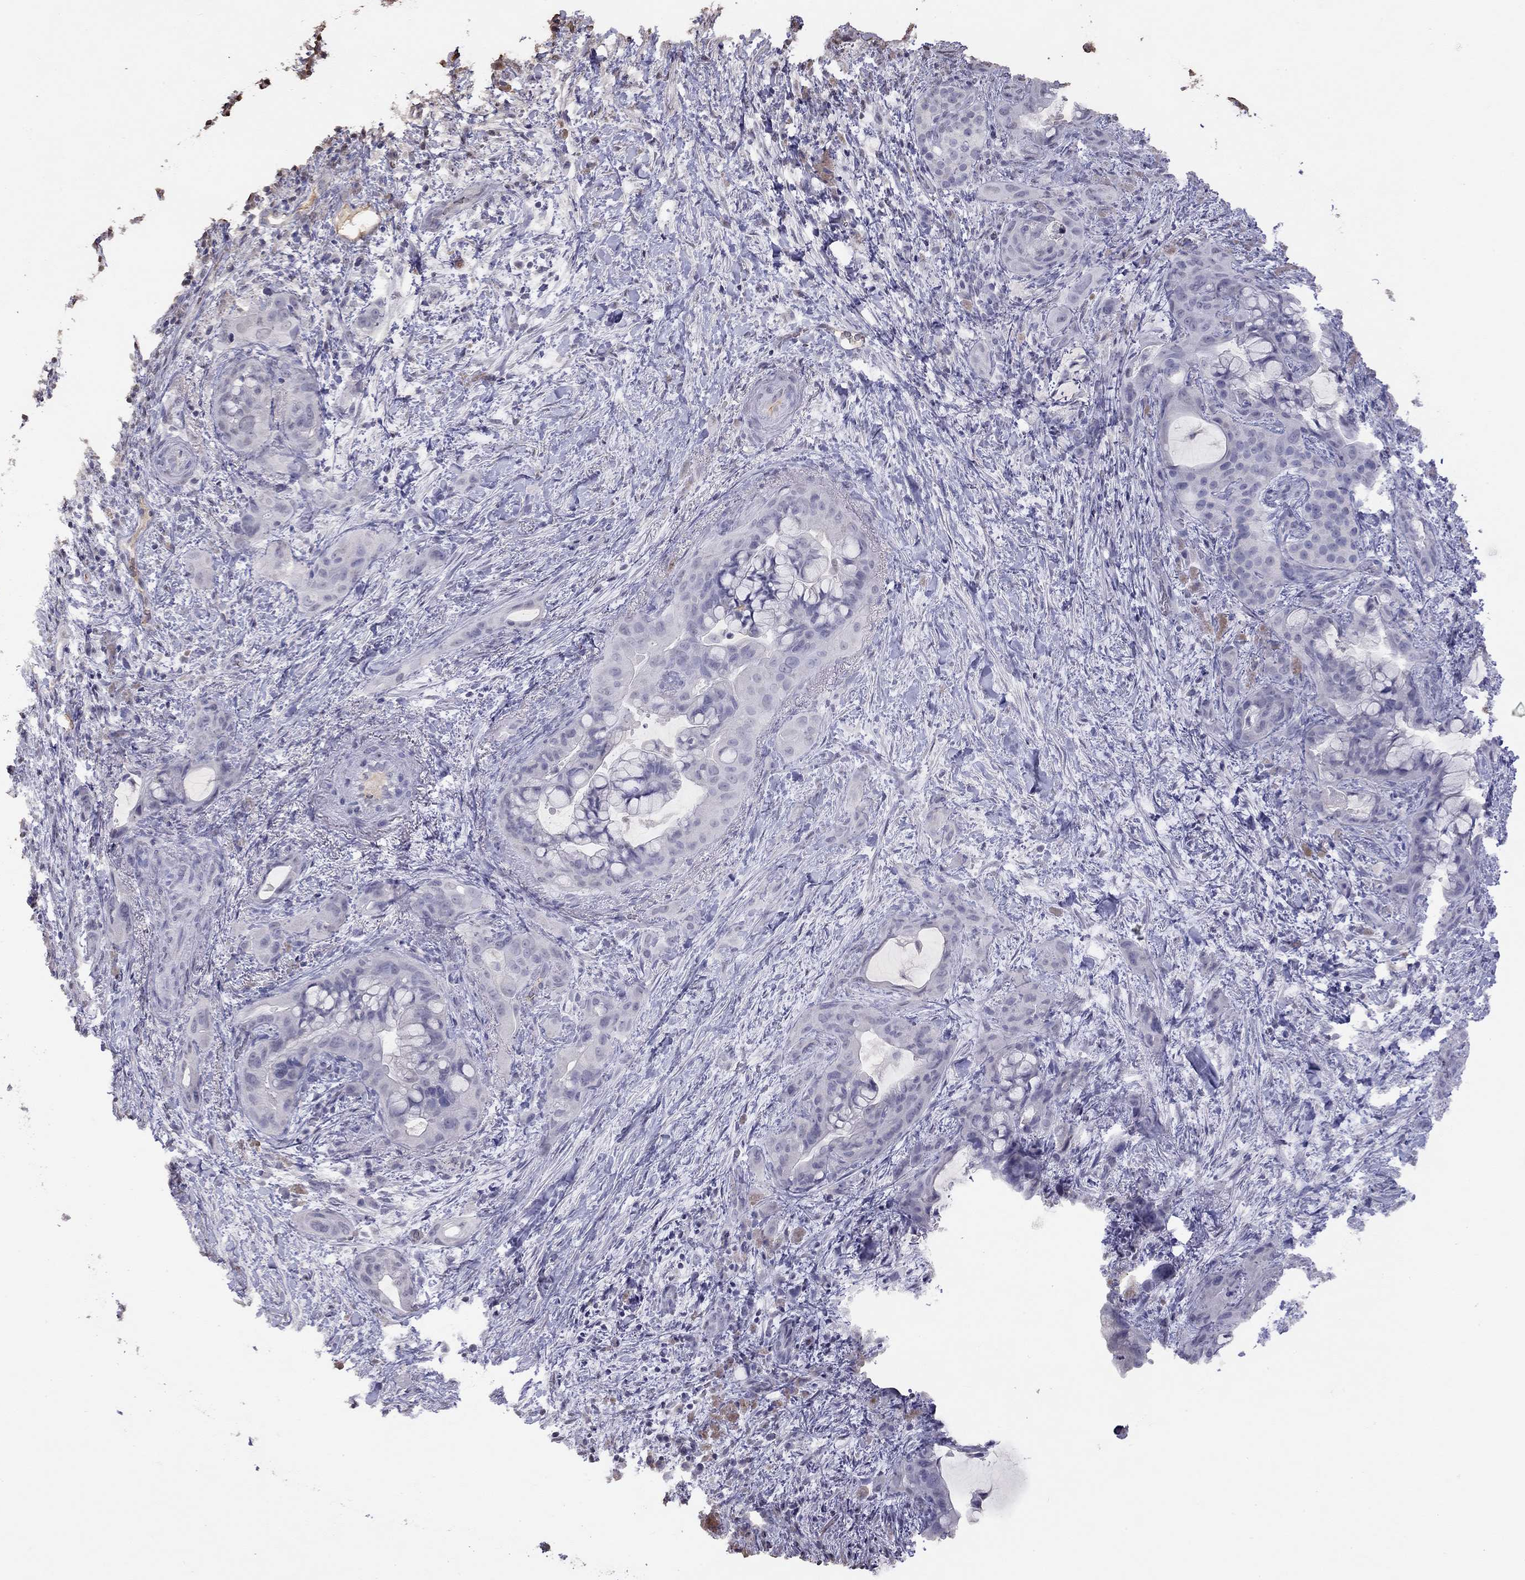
{"staining": {"intensity": "negative", "quantity": "none", "location": "none"}, "tissue": "pancreatic cancer", "cell_type": "Tumor cells", "image_type": "cancer", "snomed": [{"axis": "morphology", "description": "Adenocarcinoma, NOS"}, {"axis": "topography", "description": "Pancreas"}], "caption": "This histopathology image is of pancreatic cancer stained with immunohistochemistry (IHC) to label a protein in brown with the nuclei are counter-stained blue. There is no positivity in tumor cells.", "gene": "SUN3", "patient": {"sex": "male", "age": 71}}